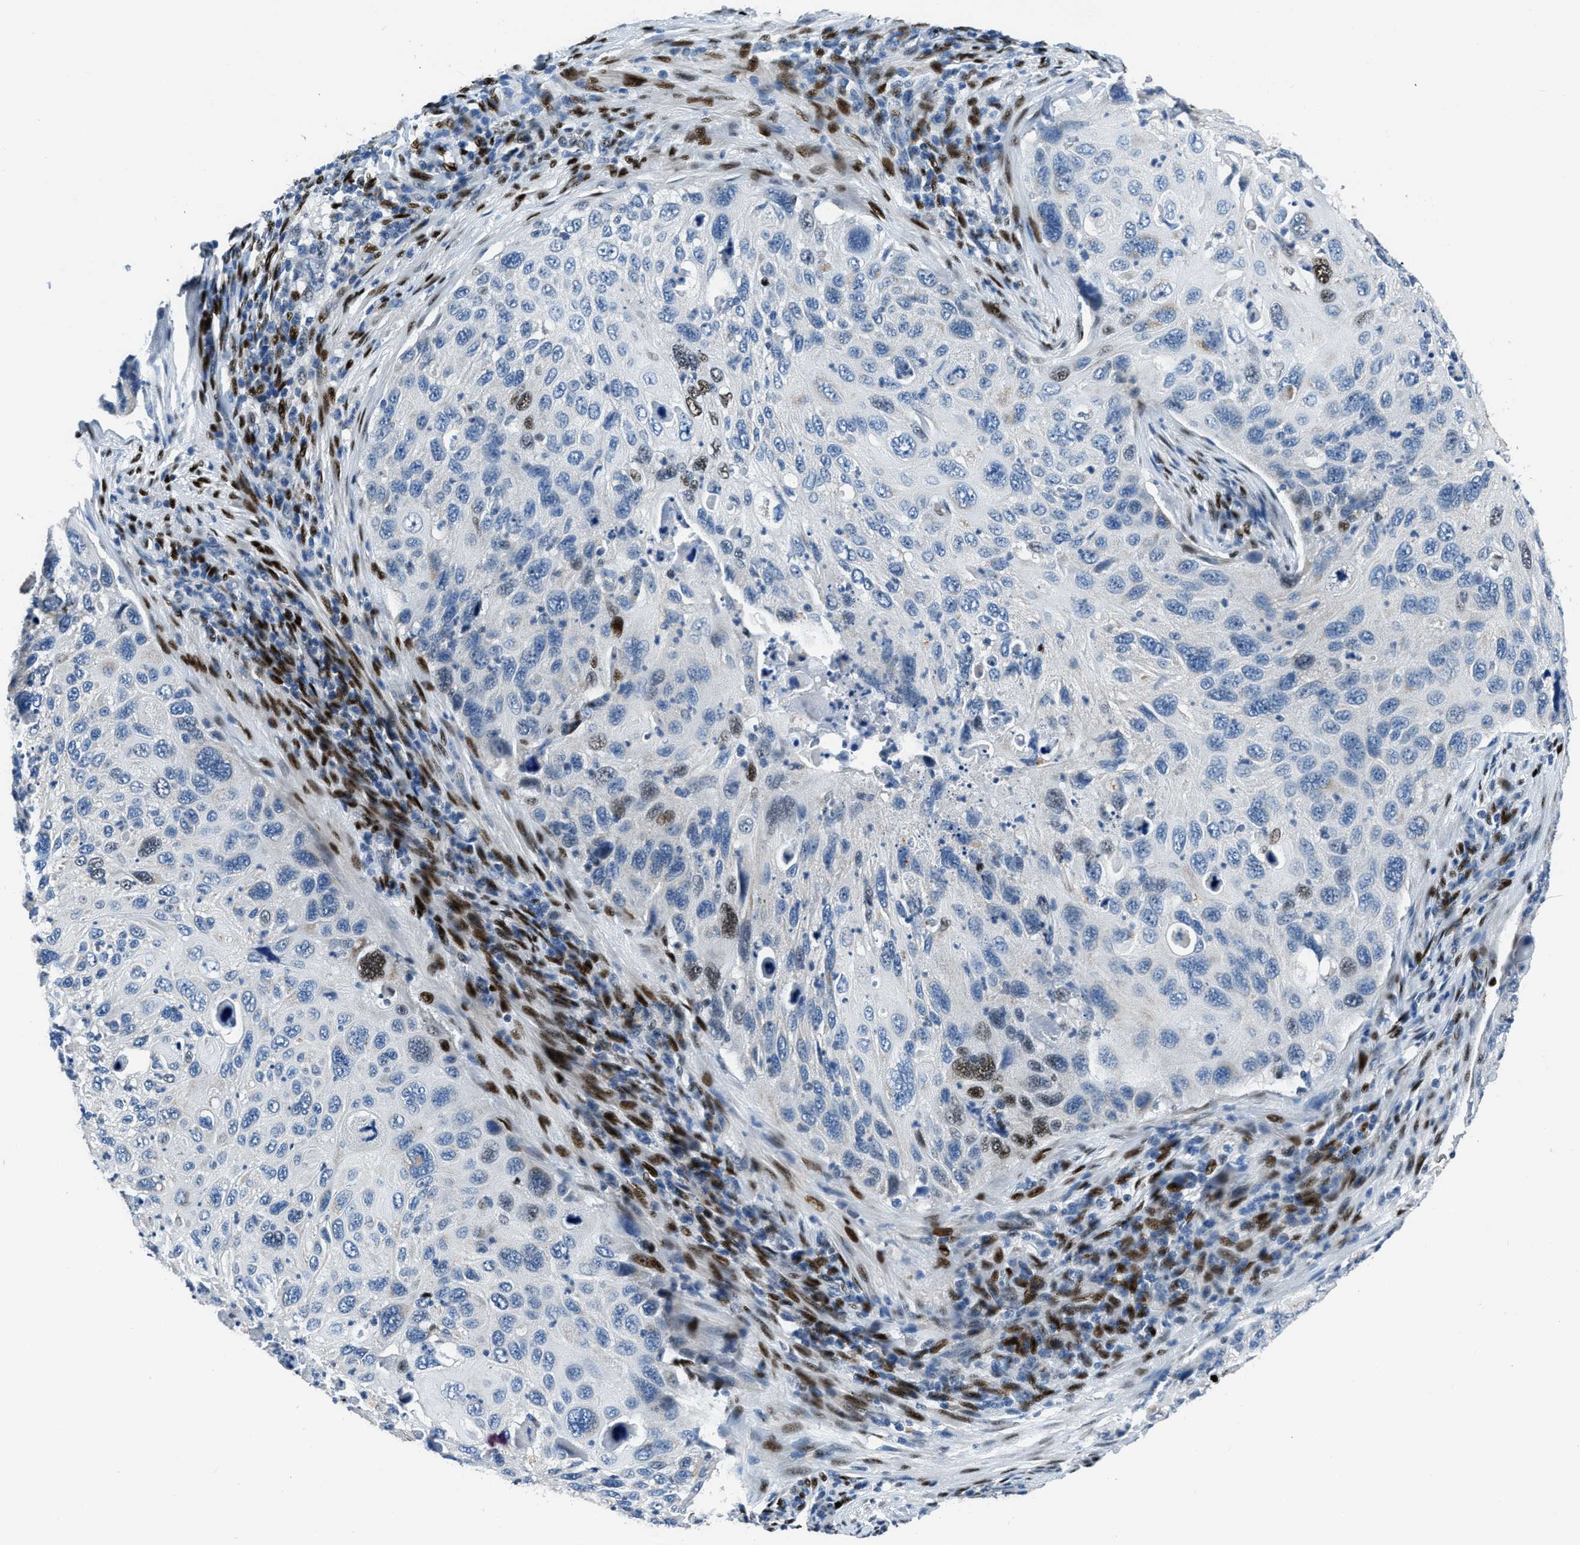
{"staining": {"intensity": "moderate", "quantity": "<25%", "location": "nuclear"}, "tissue": "cervical cancer", "cell_type": "Tumor cells", "image_type": "cancer", "snomed": [{"axis": "morphology", "description": "Squamous cell carcinoma, NOS"}, {"axis": "topography", "description": "Cervix"}], "caption": "Immunohistochemistry (IHC) micrograph of squamous cell carcinoma (cervical) stained for a protein (brown), which displays low levels of moderate nuclear positivity in approximately <25% of tumor cells.", "gene": "EGR1", "patient": {"sex": "female", "age": 70}}